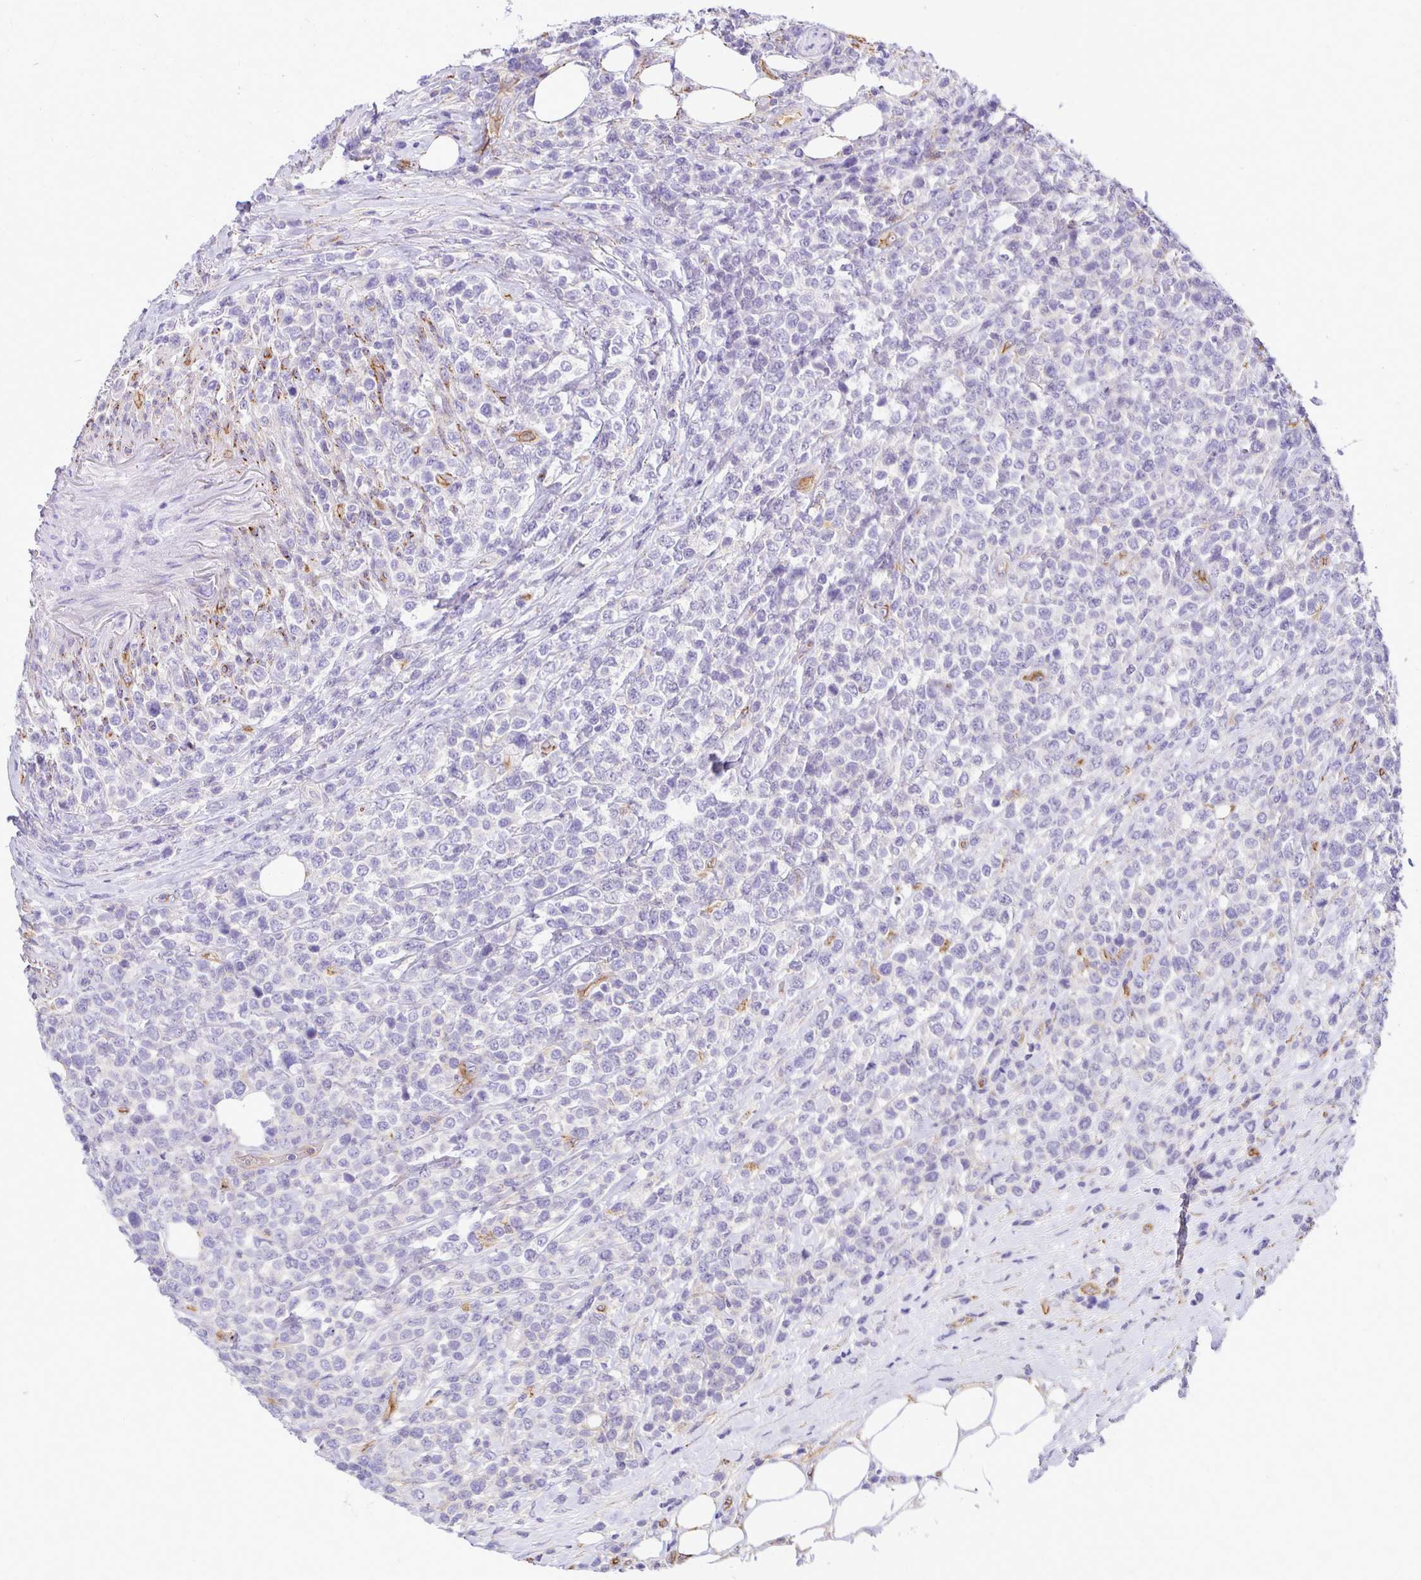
{"staining": {"intensity": "negative", "quantity": "none", "location": "none"}, "tissue": "lymphoma", "cell_type": "Tumor cells", "image_type": "cancer", "snomed": [{"axis": "morphology", "description": "Malignant lymphoma, non-Hodgkin's type, High grade"}, {"axis": "topography", "description": "Soft tissue"}], "caption": "There is no significant positivity in tumor cells of lymphoma. (Immunohistochemistry, brightfield microscopy, high magnification).", "gene": "TTYH1", "patient": {"sex": "female", "age": 56}}